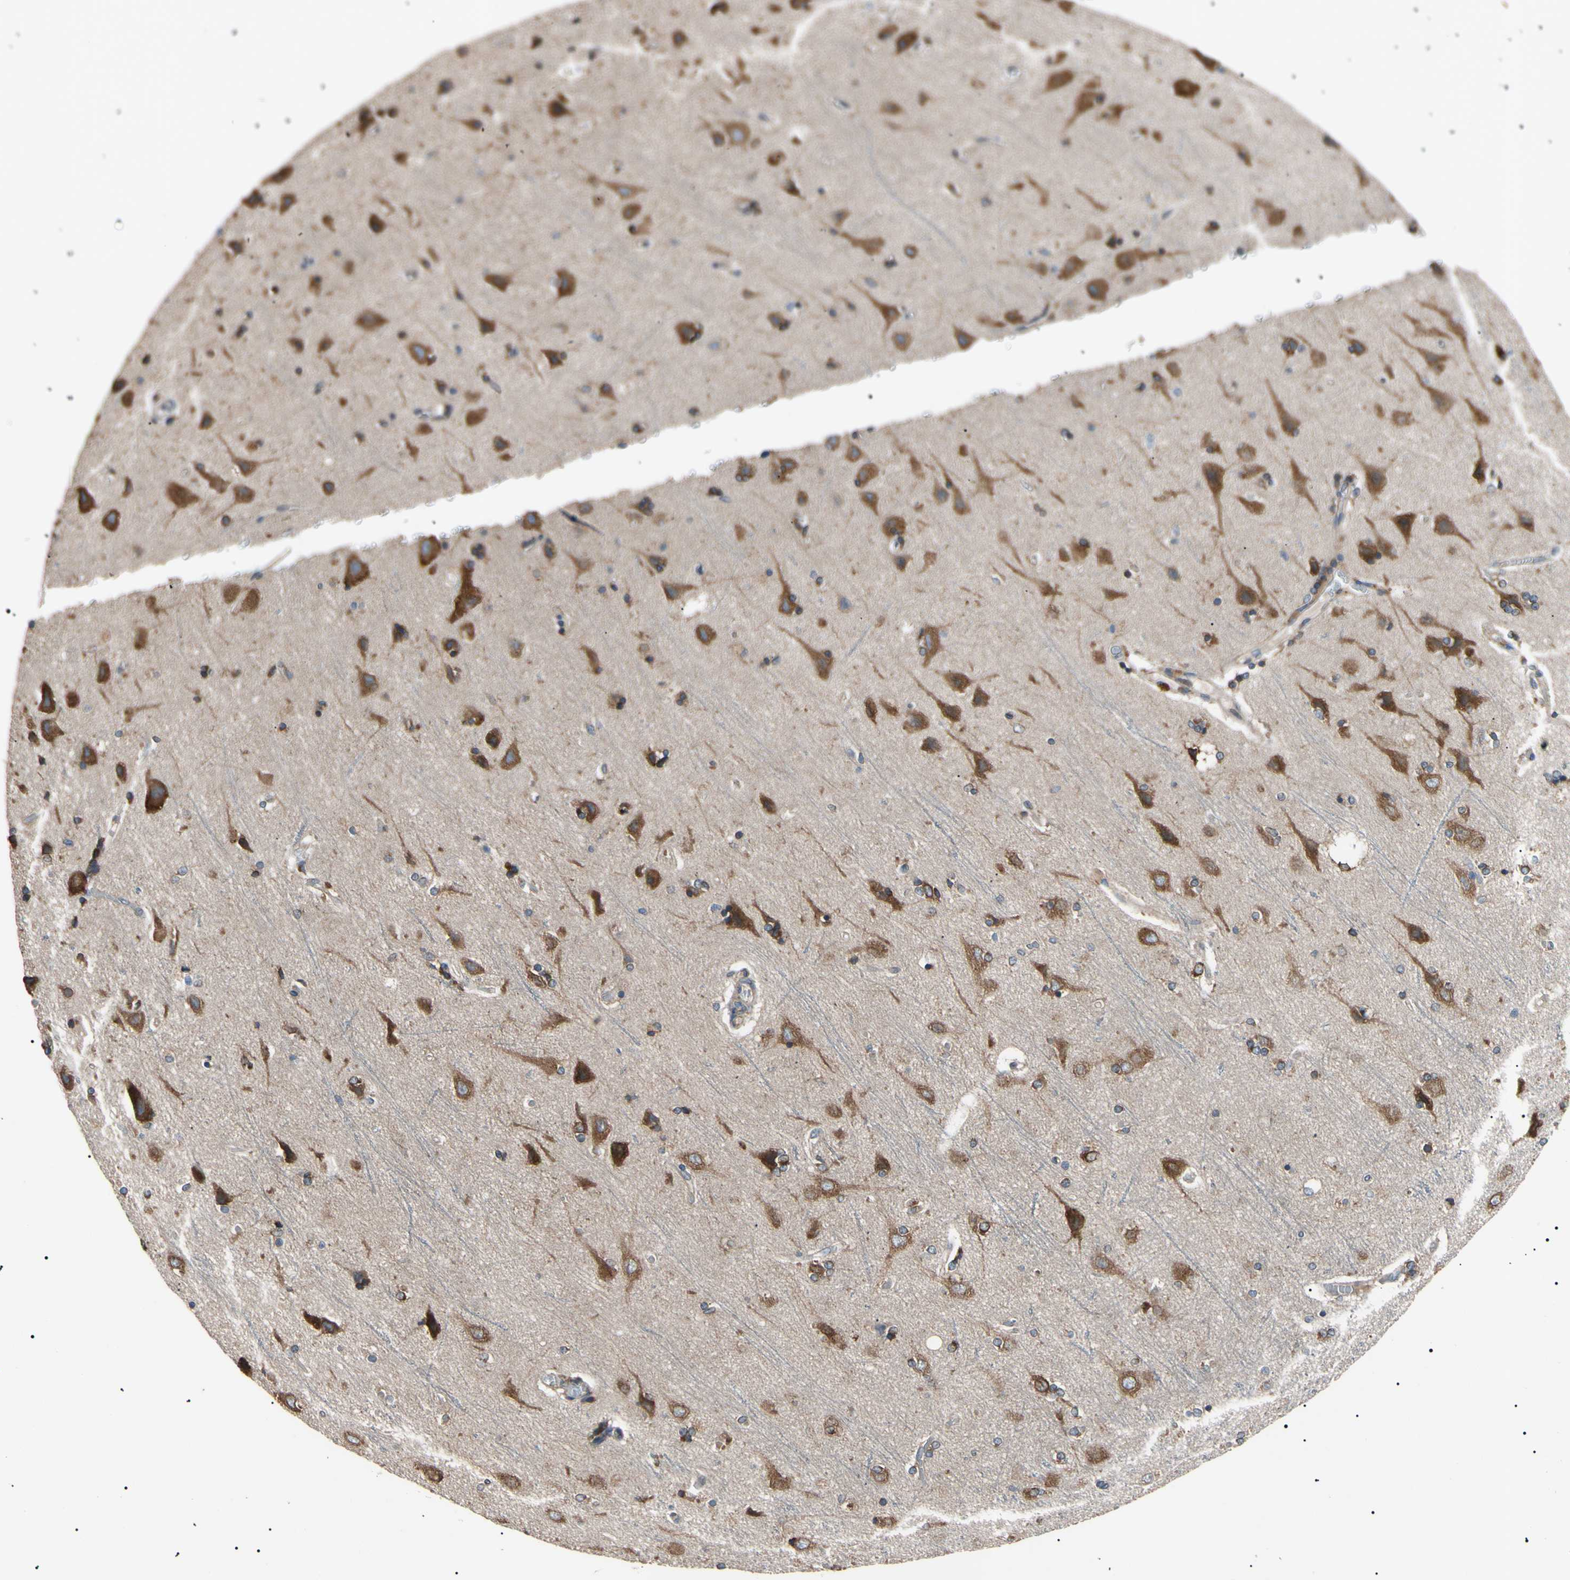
{"staining": {"intensity": "weak", "quantity": ">75%", "location": "cytoplasmic/membranous"}, "tissue": "cerebral cortex", "cell_type": "Endothelial cells", "image_type": "normal", "snomed": [{"axis": "morphology", "description": "Normal tissue, NOS"}, {"axis": "topography", "description": "Cerebral cortex"}], "caption": "Cerebral cortex stained with immunohistochemistry reveals weak cytoplasmic/membranous expression in about >75% of endothelial cells. The protein of interest is stained brown, and the nuclei are stained in blue (DAB (3,3'-diaminobenzidine) IHC with brightfield microscopy, high magnification).", "gene": "VAPA", "patient": {"sex": "female", "age": 54}}